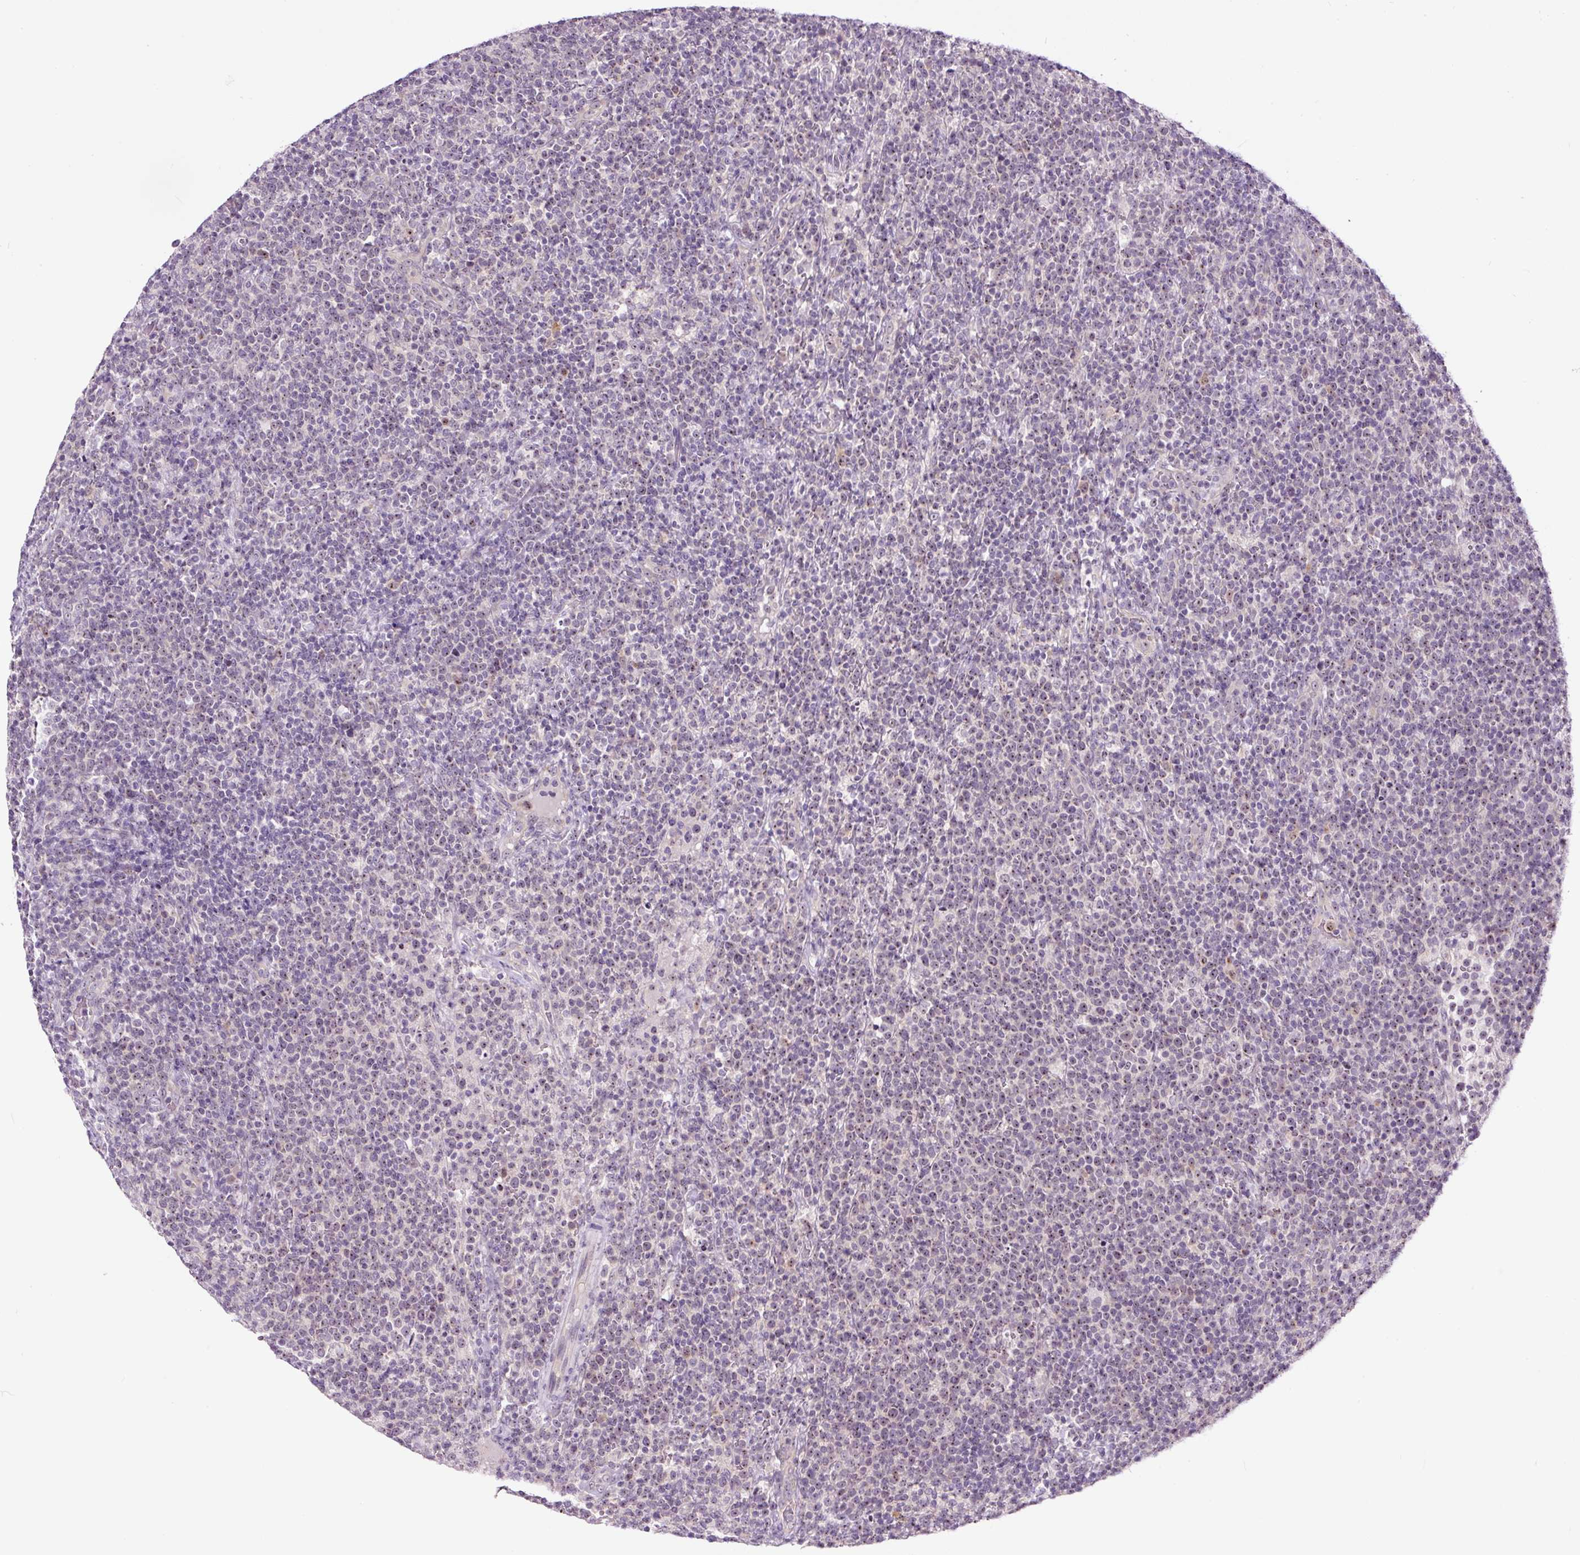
{"staining": {"intensity": "negative", "quantity": "none", "location": "none"}, "tissue": "lymphoma", "cell_type": "Tumor cells", "image_type": "cancer", "snomed": [{"axis": "morphology", "description": "Malignant lymphoma, non-Hodgkin's type, High grade"}, {"axis": "topography", "description": "Lymph node"}], "caption": "Lymphoma stained for a protein using immunohistochemistry shows no staining tumor cells.", "gene": "NOM1", "patient": {"sex": "male", "age": 61}}